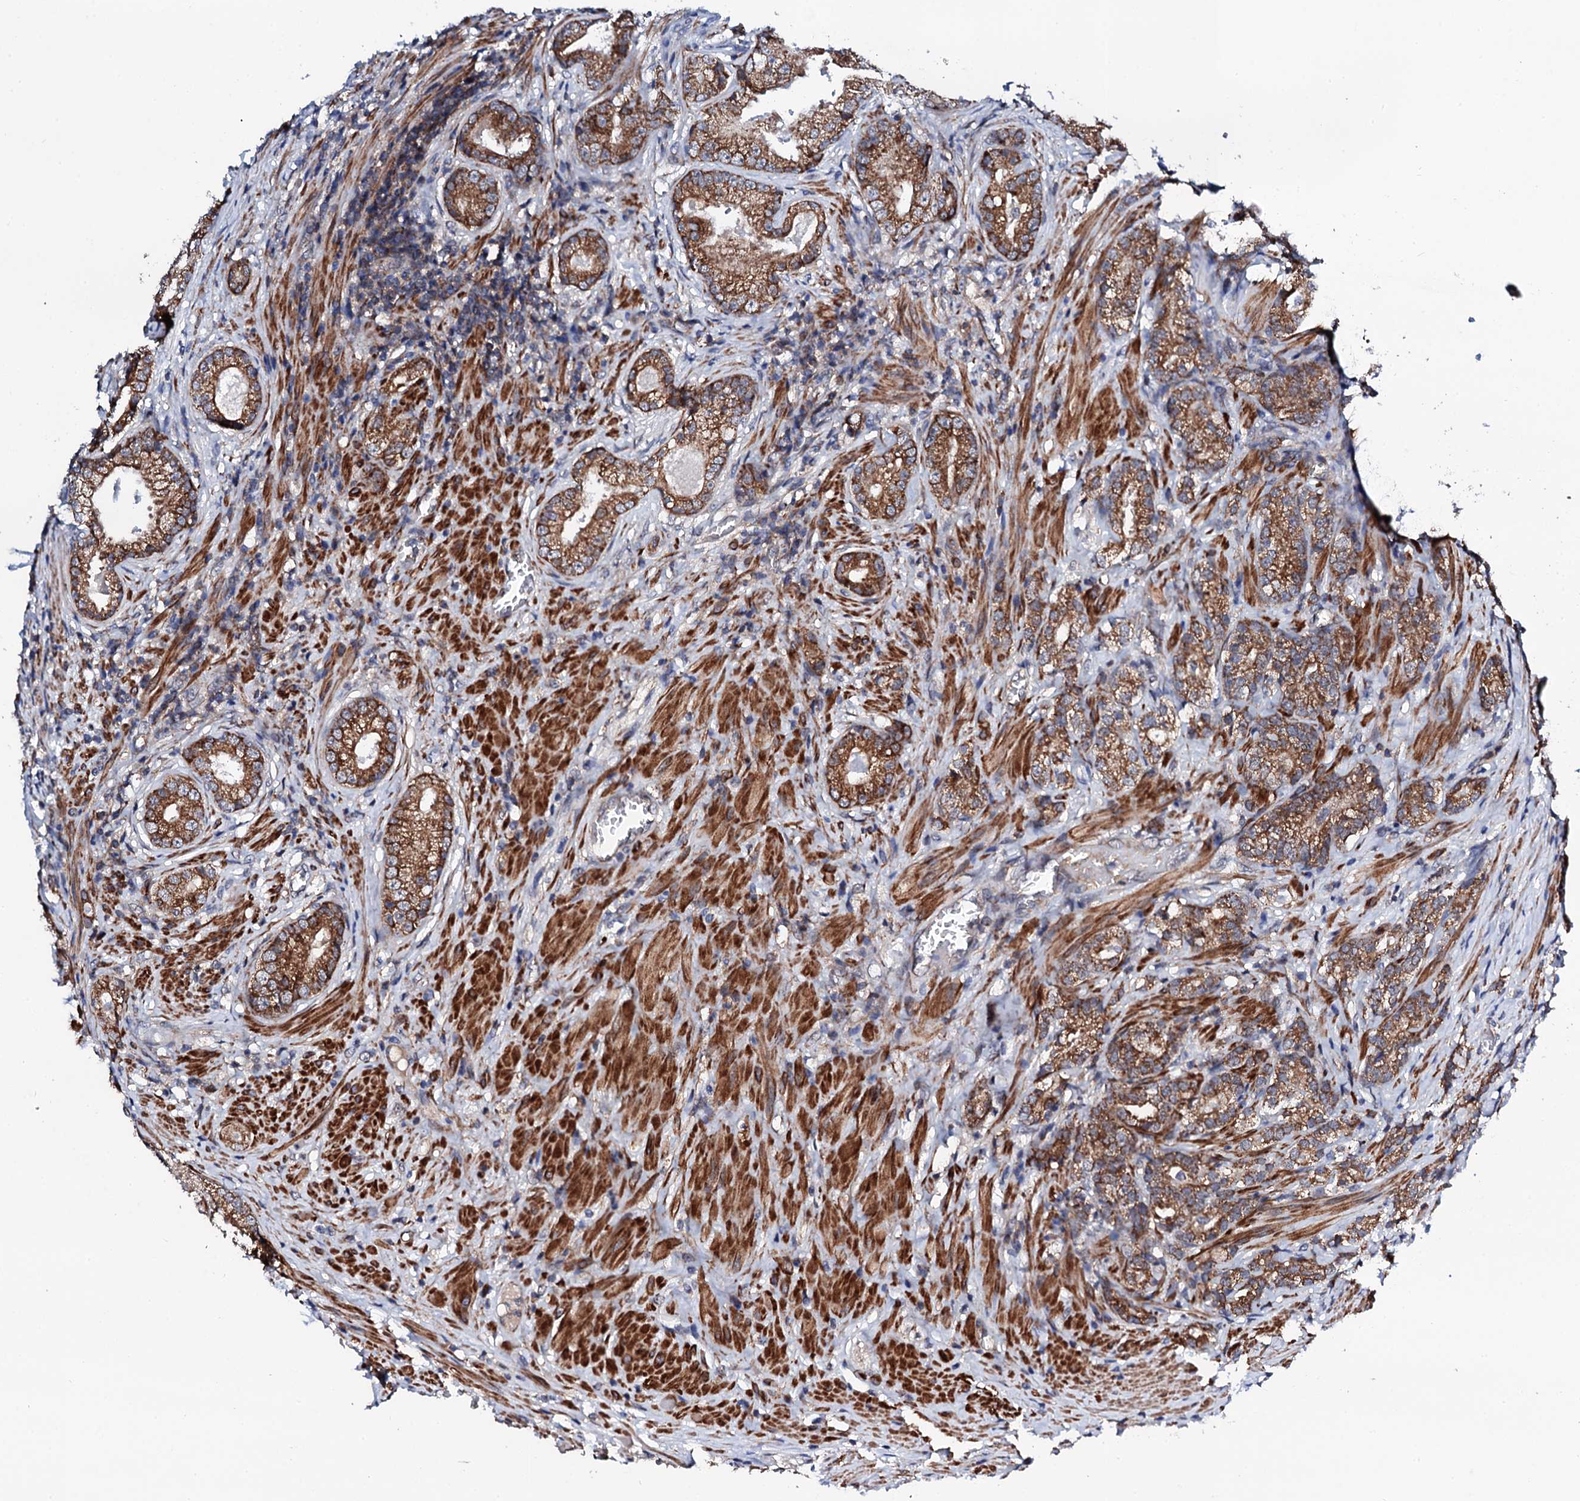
{"staining": {"intensity": "moderate", "quantity": ">75%", "location": "cytoplasmic/membranous"}, "tissue": "prostate cancer", "cell_type": "Tumor cells", "image_type": "cancer", "snomed": [{"axis": "morphology", "description": "Adenocarcinoma, High grade"}, {"axis": "topography", "description": "Prostate"}], "caption": "A medium amount of moderate cytoplasmic/membranous expression is identified in approximately >75% of tumor cells in prostate adenocarcinoma (high-grade) tissue.", "gene": "COG4", "patient": {"sex": "male", "age": 69}}